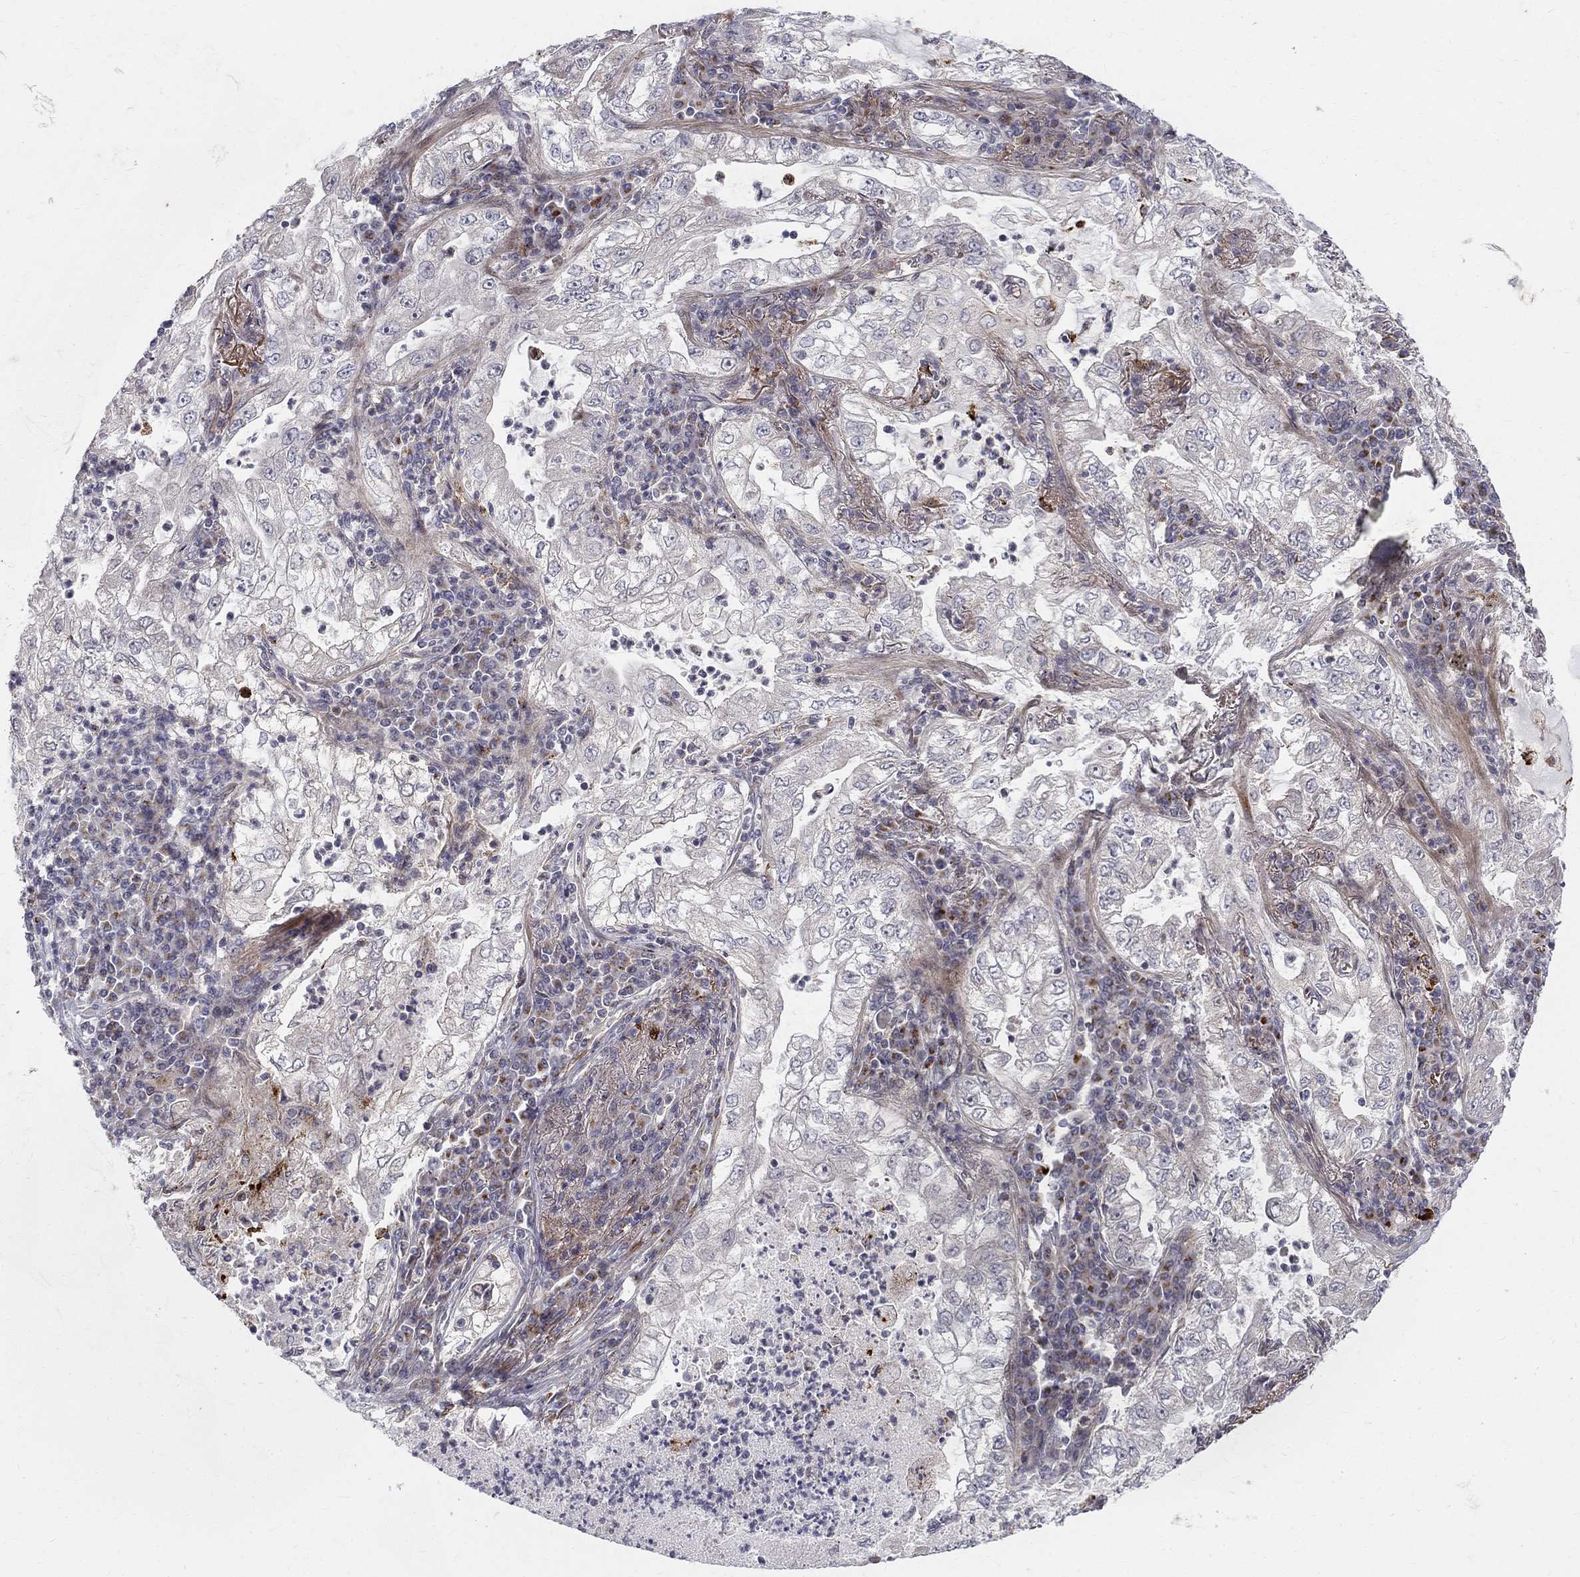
{"staining": {"intensity": "negative", "quantity": "none", "location": "none"}, "tissue": "lung cancer", "cell_type": "Tumor cells", "image_type": "cancer", "snomed": [{"axis": "morphology", "description": "Adenocarcinoma, NOS"}, {"axis": "topography", "description": "Lung"}], "caption": "Tumor cells are negative for protein expression in human lung cancer (adenocarcinoma).", "gene": "WDR19", "patient": {"sex": "female", "age": 73}}